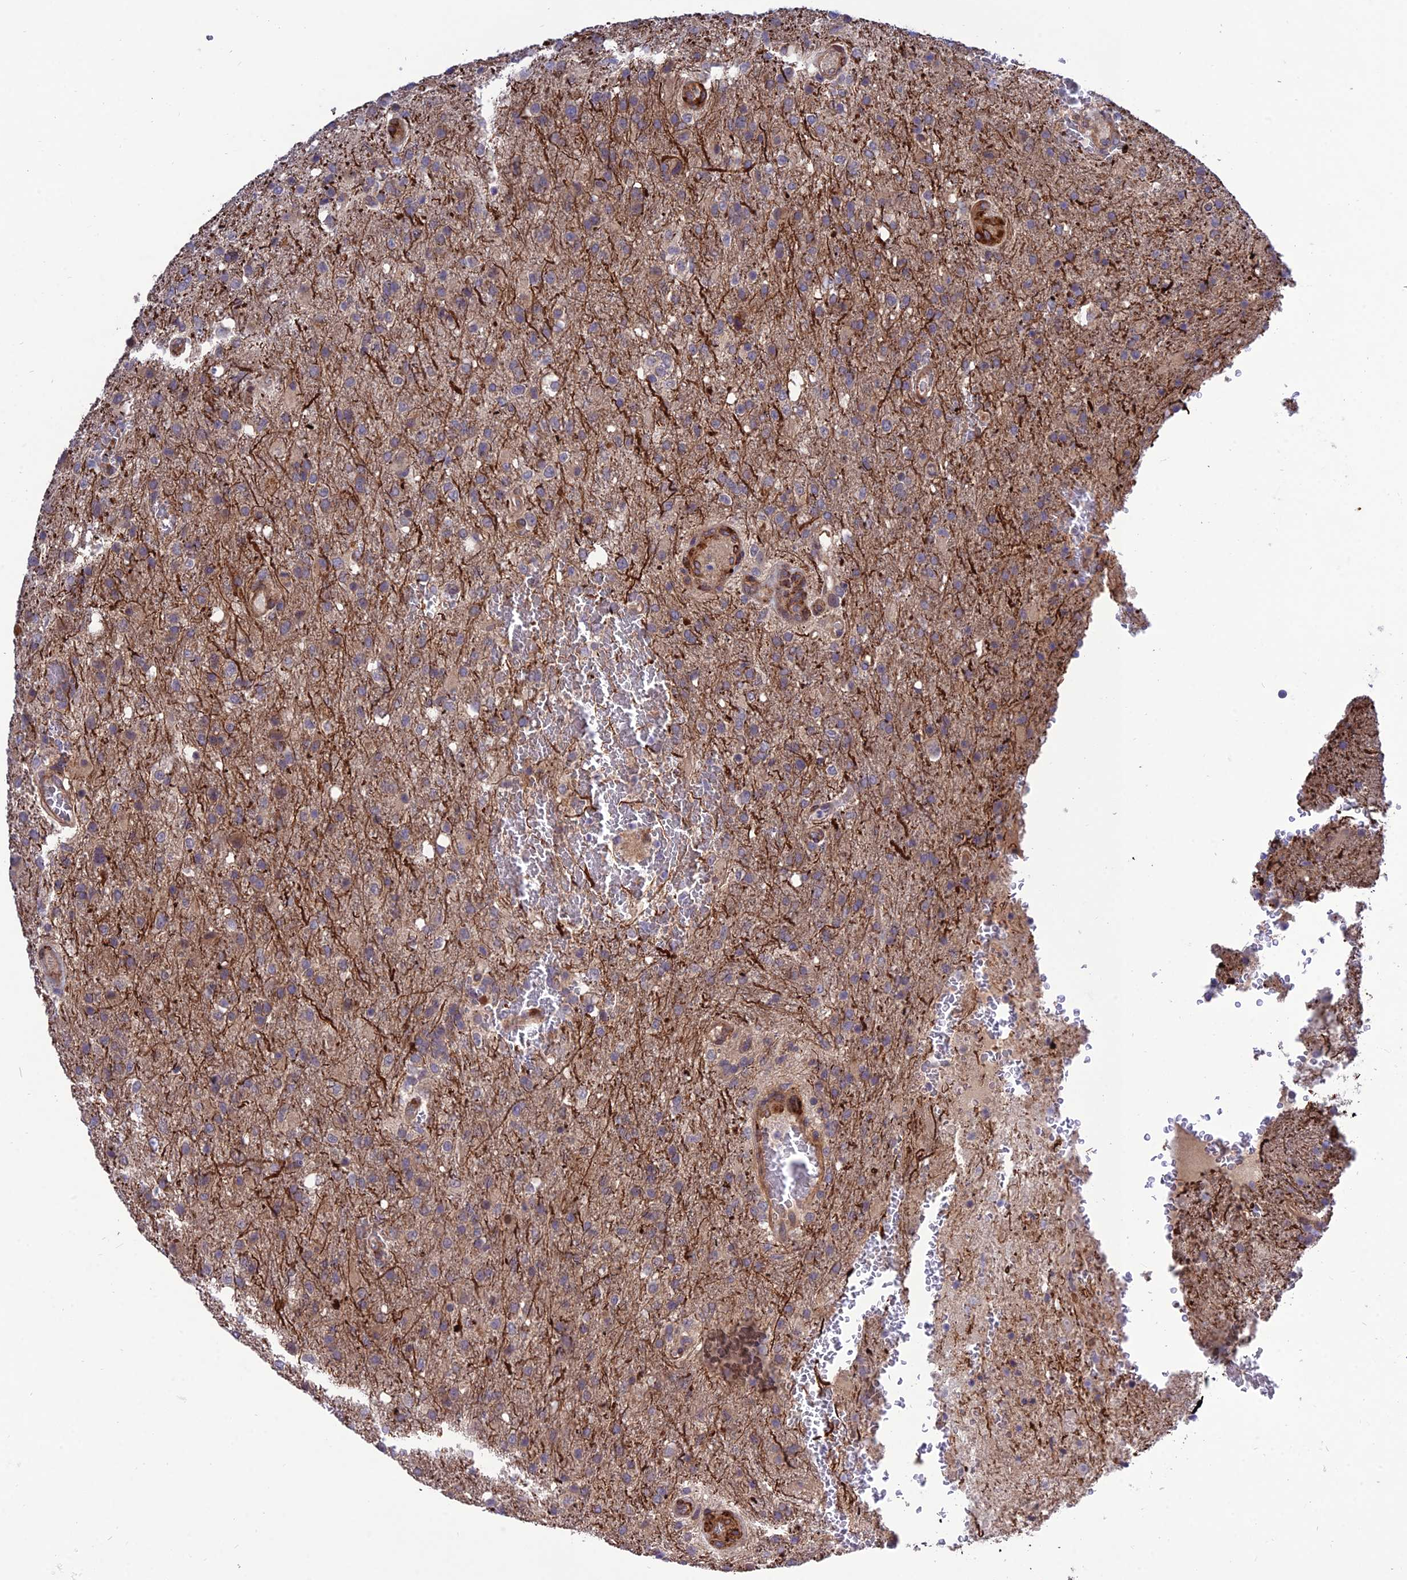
{"staining": {"intensity": "weak", "quantity": "25%-75%", "location": "cytoplasmic/membranous"}, "tissue": "glioma", "cell_type": "Tumor cells", "image_type": "cancer", "snomed": [{"axis": "morphology", "description": "Glioma, malignant, High grade"}, {"axis": "topography", "description": "Brain"}], "caption": "The micrograph reveals immunohistochemical staining of glioma. There is weak cytoplasmic/membranous staining is appreciated in about 25%-75% of tumor cells.", "gene": "CRTAP", "patient": {"sex": "female", "age": 74}}